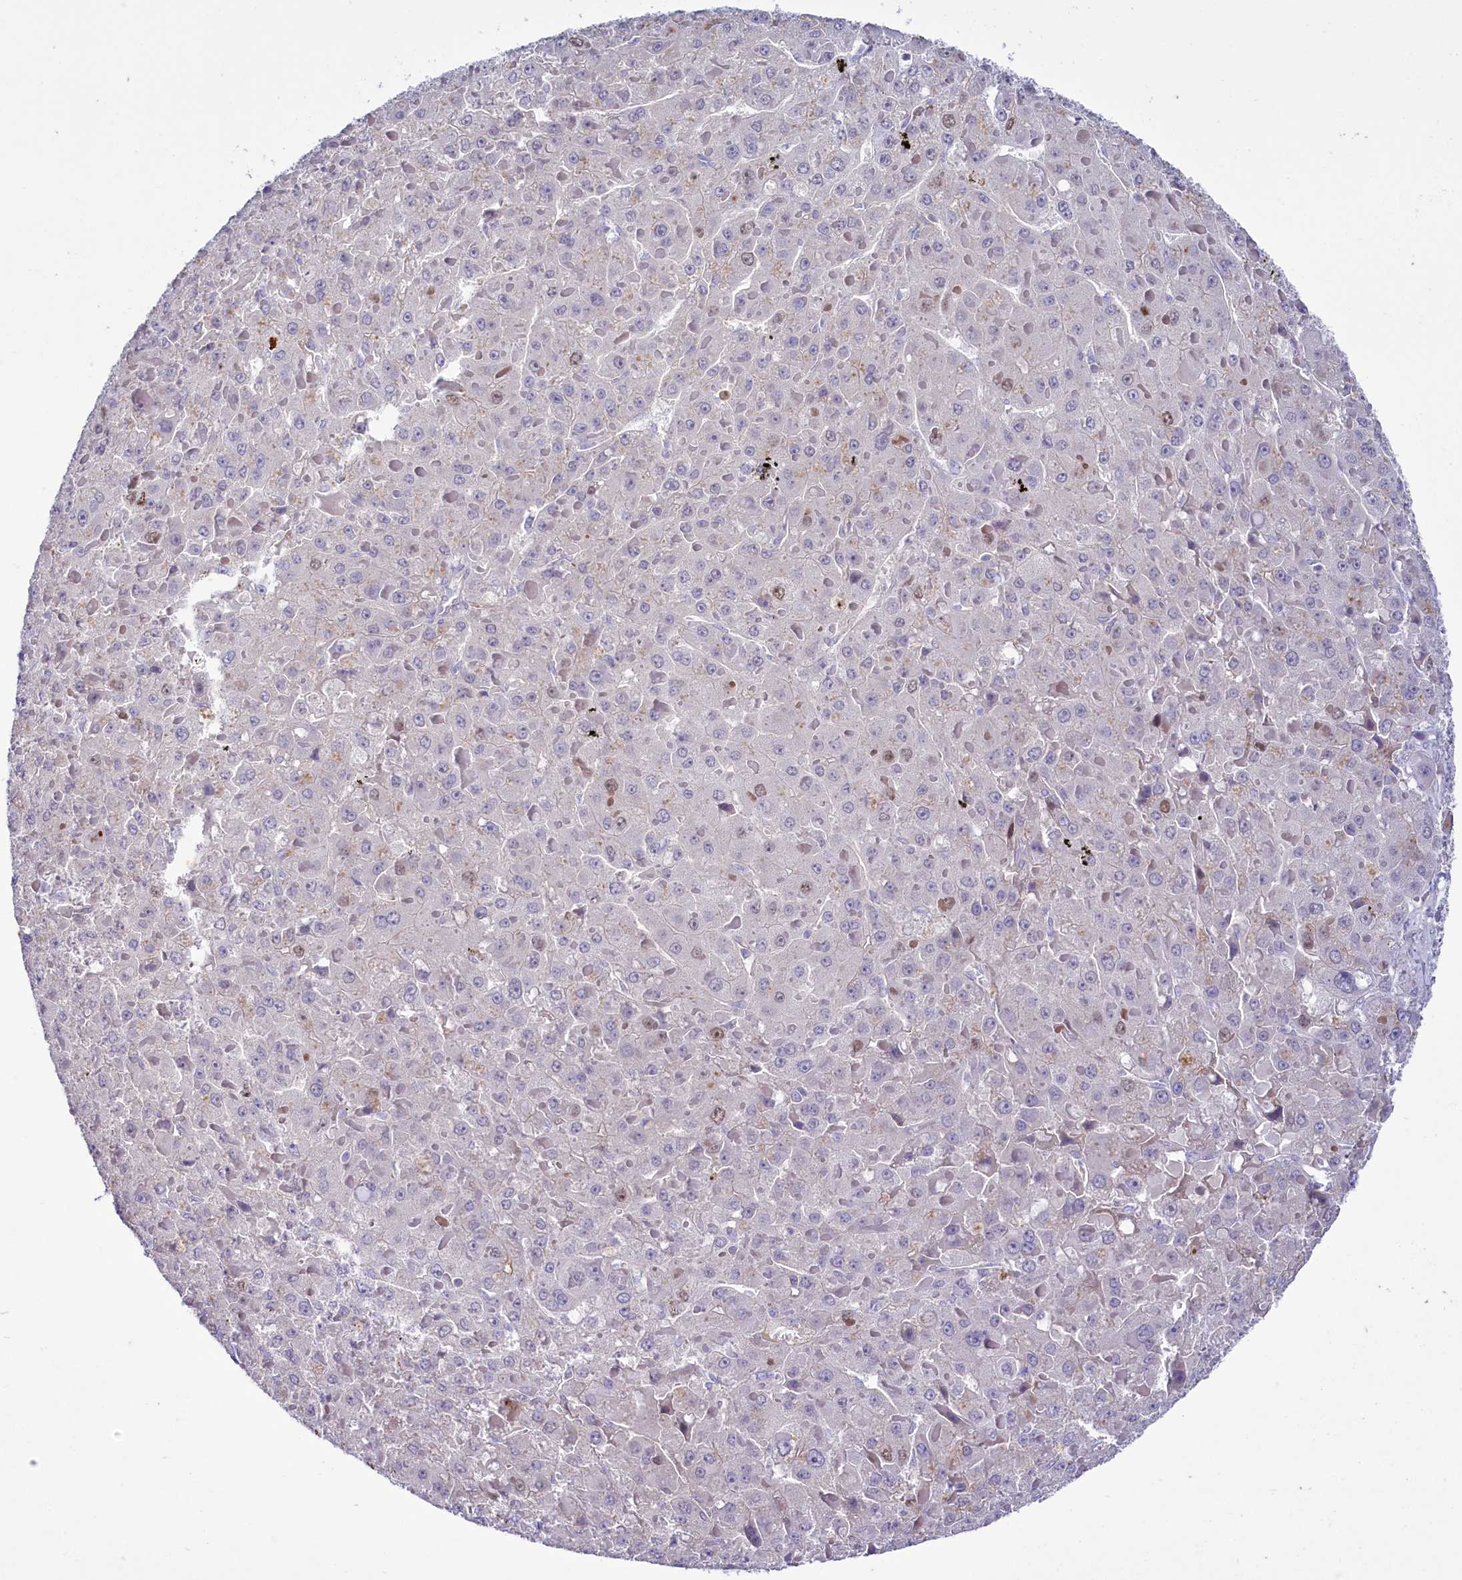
{"staining": {"intensity": "negative", "quantity": "none", "location": "none"}, "tissue": "liver cancer", "cell_type": "Tumor cells", "image_type": "cancer", "snomed": [{"axis": "morphology", "description": "Carcinoma, Hepatocellular, NOS"}, {"axis": "topography", "description": "Liver"}], "caption": "Immunohistochemistry photomicrograph of liver cancer stained for a protein (brown), which displays no expression in tumor cells.", "gene": "FAM111B", "patient": {"sex": "female", "age": 73}}